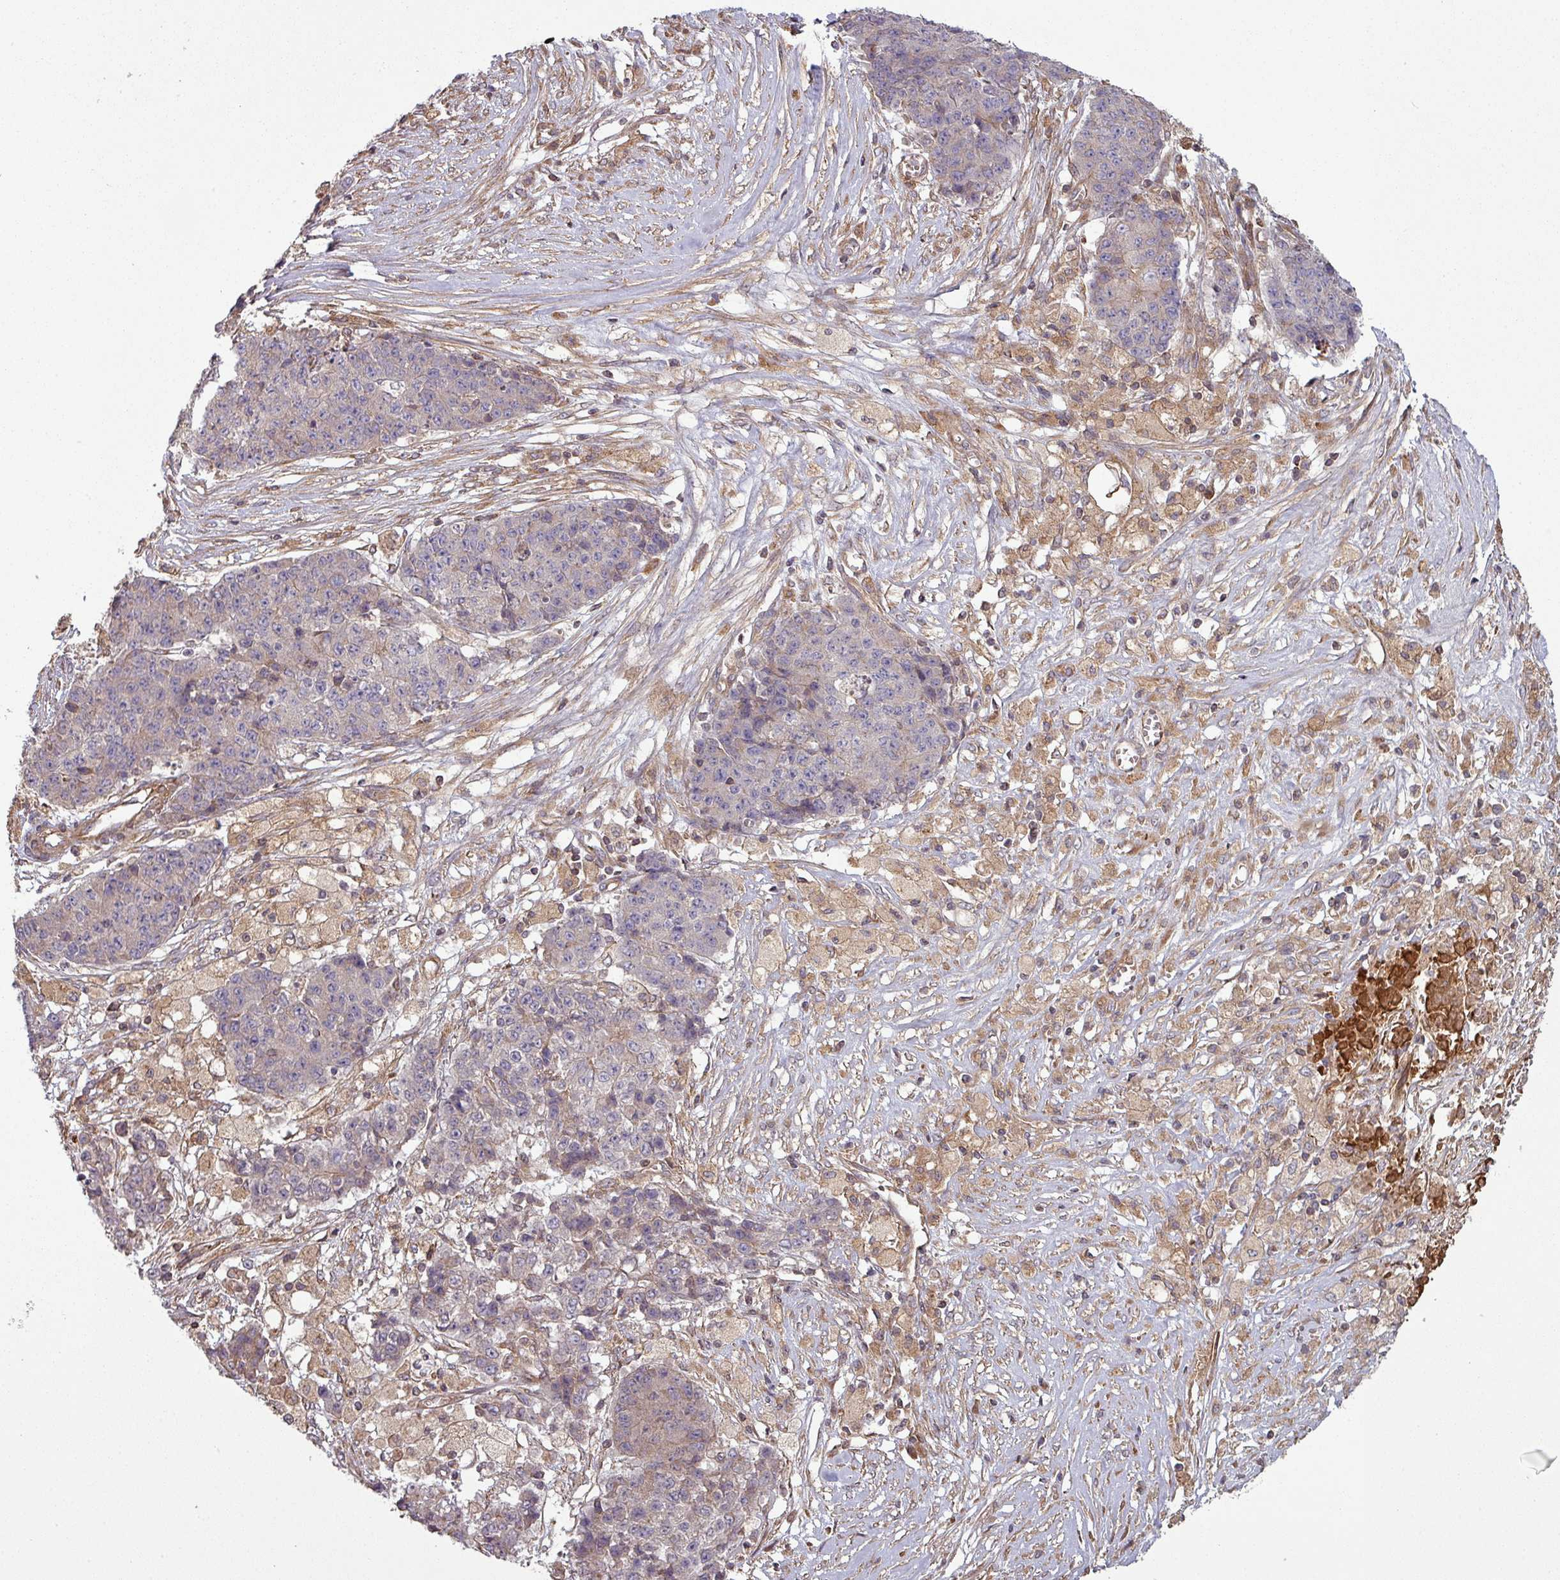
{"staining": {"intensity": "weak", "quantity": "<25%", "location": "cytoplasmic/membranous"}, "tissue": "ovarian cancer", "cell_type": "Tumor cells", "image_type": "cancer", "snomed": [{"axis": "morphology", "description": "Carcinoma, endometroid"}, {"axis": "topography", "description": "Ovary"}], "caption": "Immunohistochemical staining of human ovarian endometroid carcinoma demonstrates no significant positivity in tumor cells.", "gene": "SNRNP25", "patient": {"sex": "female", "age": 42}}